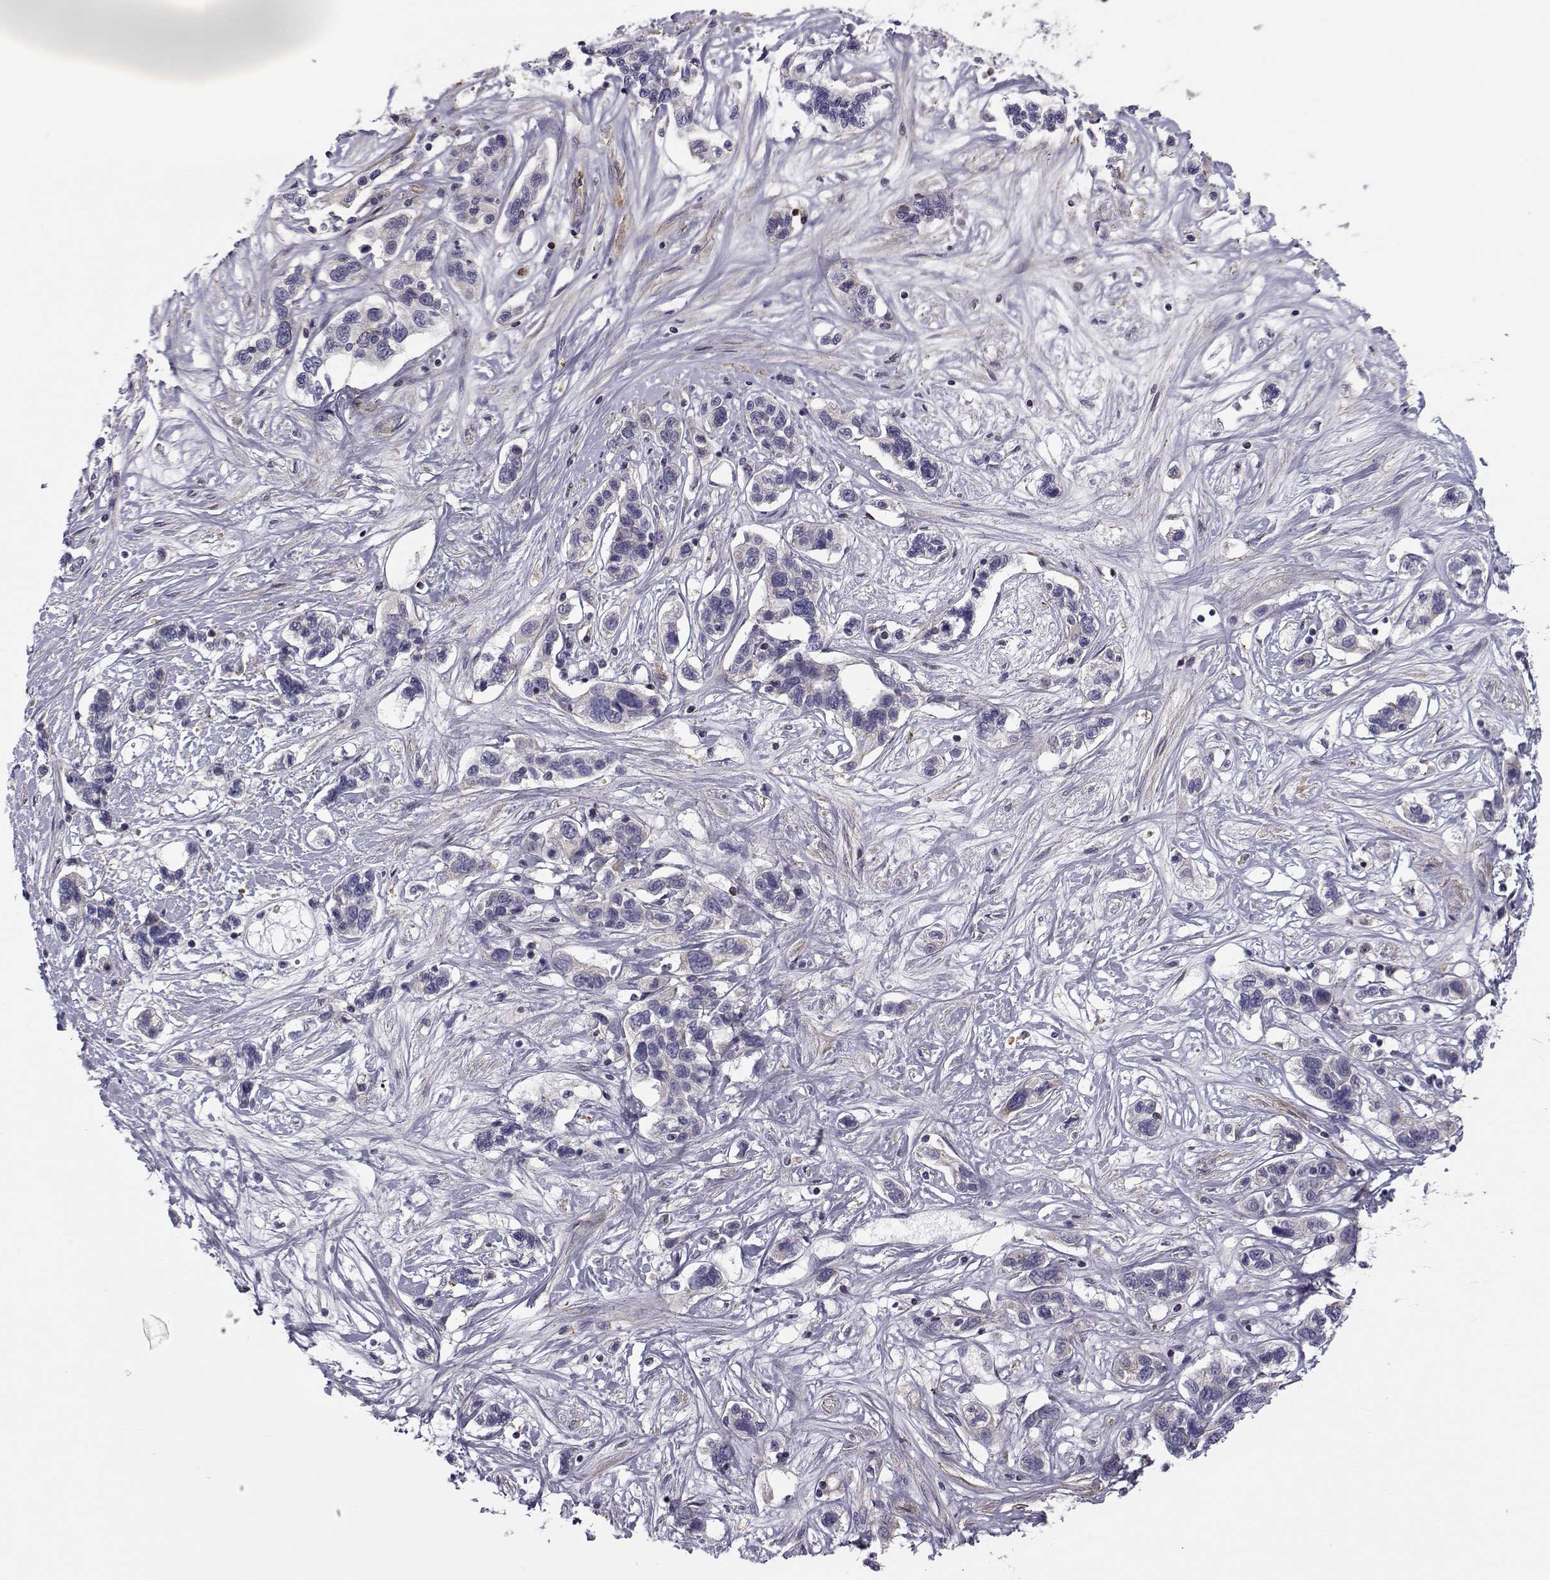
{"staining": {"intensity": "negative", "quantity": "none", "location": "none"}, "tissue": "liver cancer", "cell_type": "Tumor cells", "image_type": "cancer", "snomed": [{"axis": "morphology", "description": "Adenocarcinoma, NOS"}, {"axis": "morphology", "description": "Cholangiocarcinoma"}, {"axis": "topography", "description": "Liver"}], "caption": "The immunohistochemistry (IHC) image has no significant expression in tumor cells of adenocarcinoma (liver) tissue. Nuclei are stained in blue.", "gene": "LRRC27", "patient": {"sex": "male", "age": 64}}